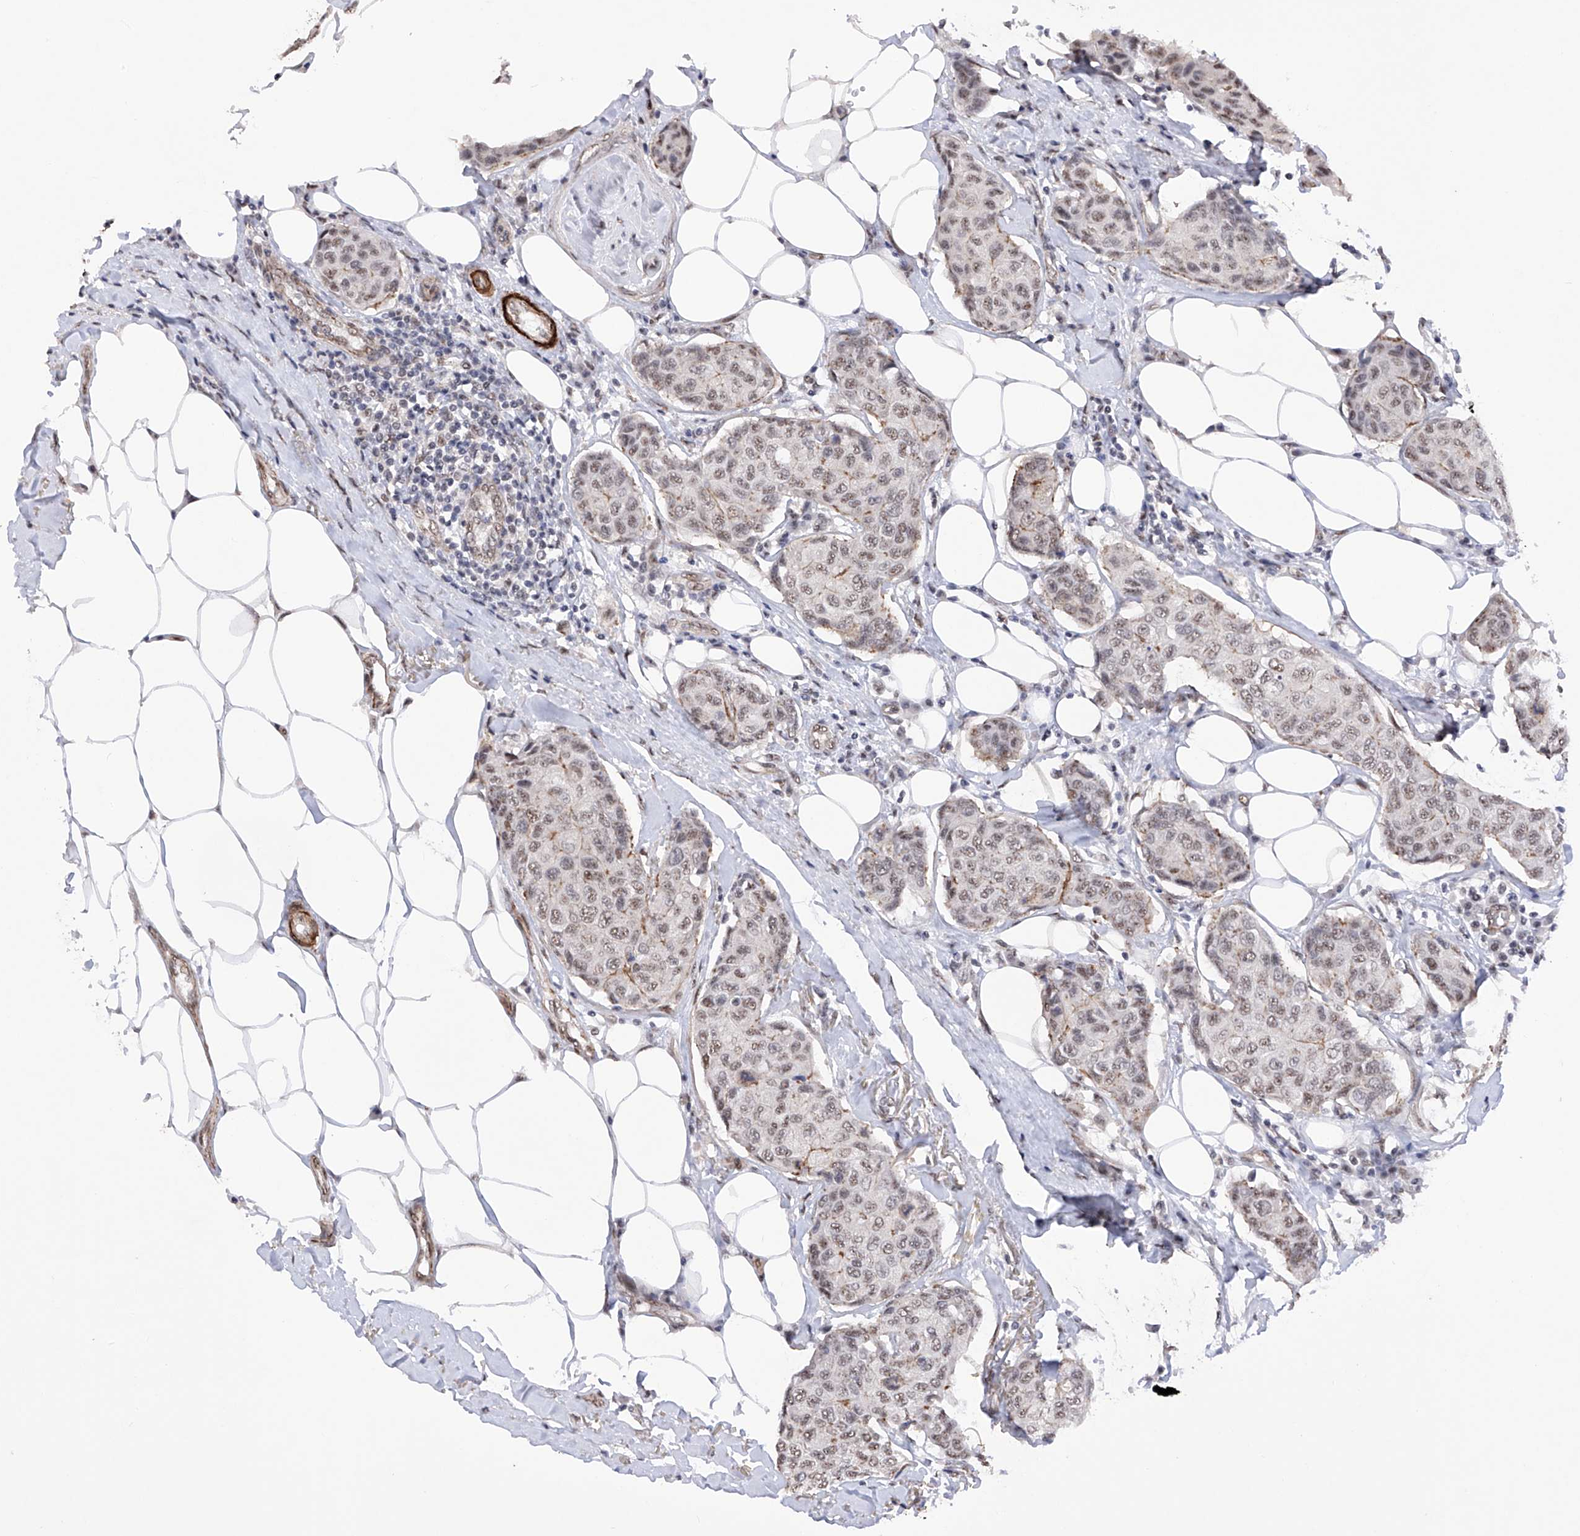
{"staining": {"intensity": "weak", "quantity": "25%-75%", "location": "nuclear"}, "tissue": "breast cancer", "cell_type": "Tumor cells", "image_type": "cancer", "snomed": [{"axis": "morphology", "description": "Duct carcinoma"}, {"axis": "topography", "description": "Breast"}], "caption": "This is a micrograph of immunohistochemistry (IHC) staining of breast cancer (intraductal carcinoma), which shows weak staining in the nuclear of tumor cells.", "gene": "NFATC4", "patient": {"sex": "female", "age": 80}}